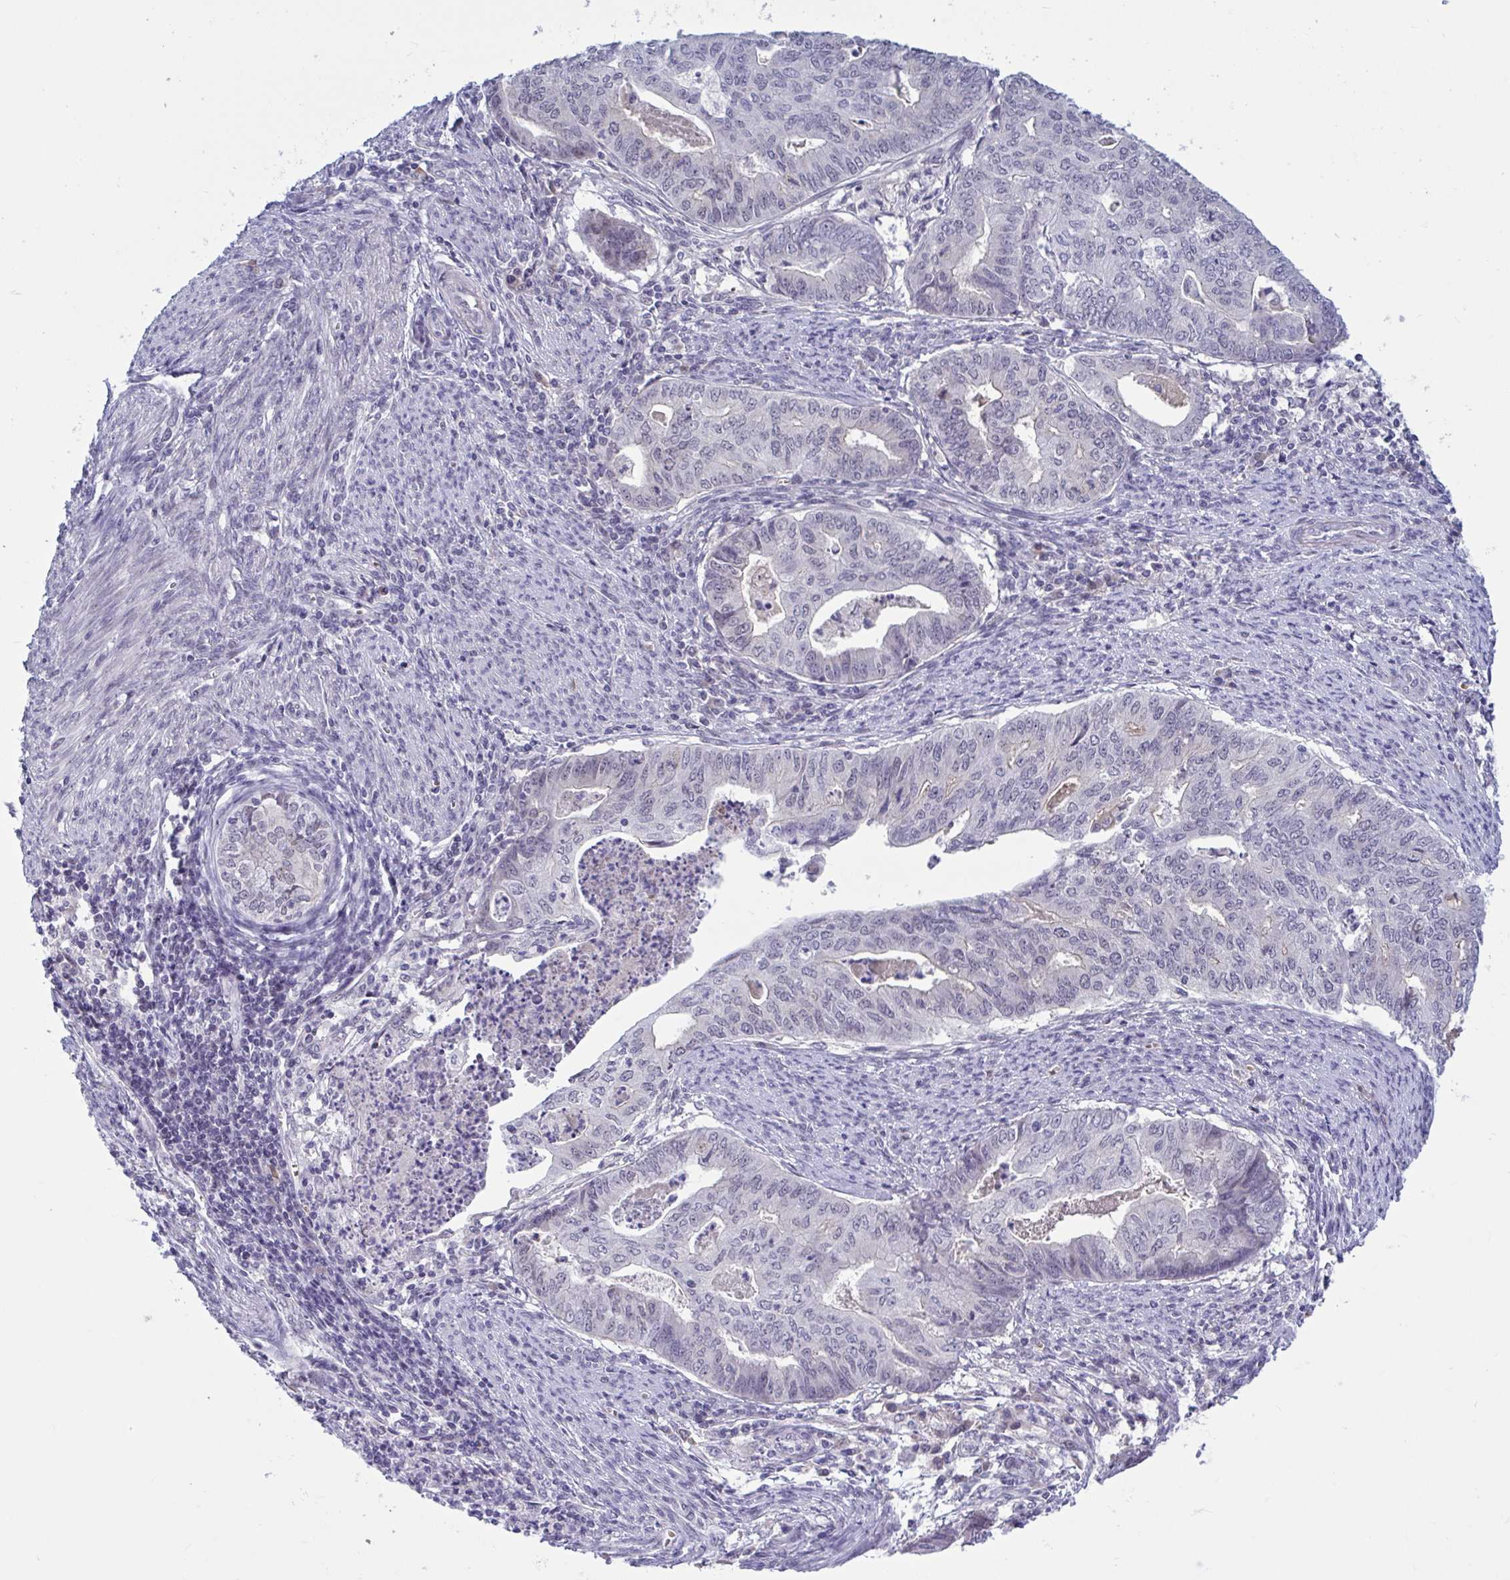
{"staining": {"intensity": "negative", "quantity": "none", "location": "none"}, "tissue": "endometrial cancer", "cell_type": "Tumor cells", "image_type": "cancer", "snomed": [{"axis": "morphology", "description": "Adenocarcinoma, NOS"}, {"axis": "topography", "description": "Endometrium"}], "caption": "High magnification brightfield microscopy of adenocarcinoma (endometrial) stained with DAB (brown) and counterstained with hematoxylin (blue): tumor cells show no significant expression.", "gene": "CNGB3", "patient": {"sex": "female", "age": 79}}